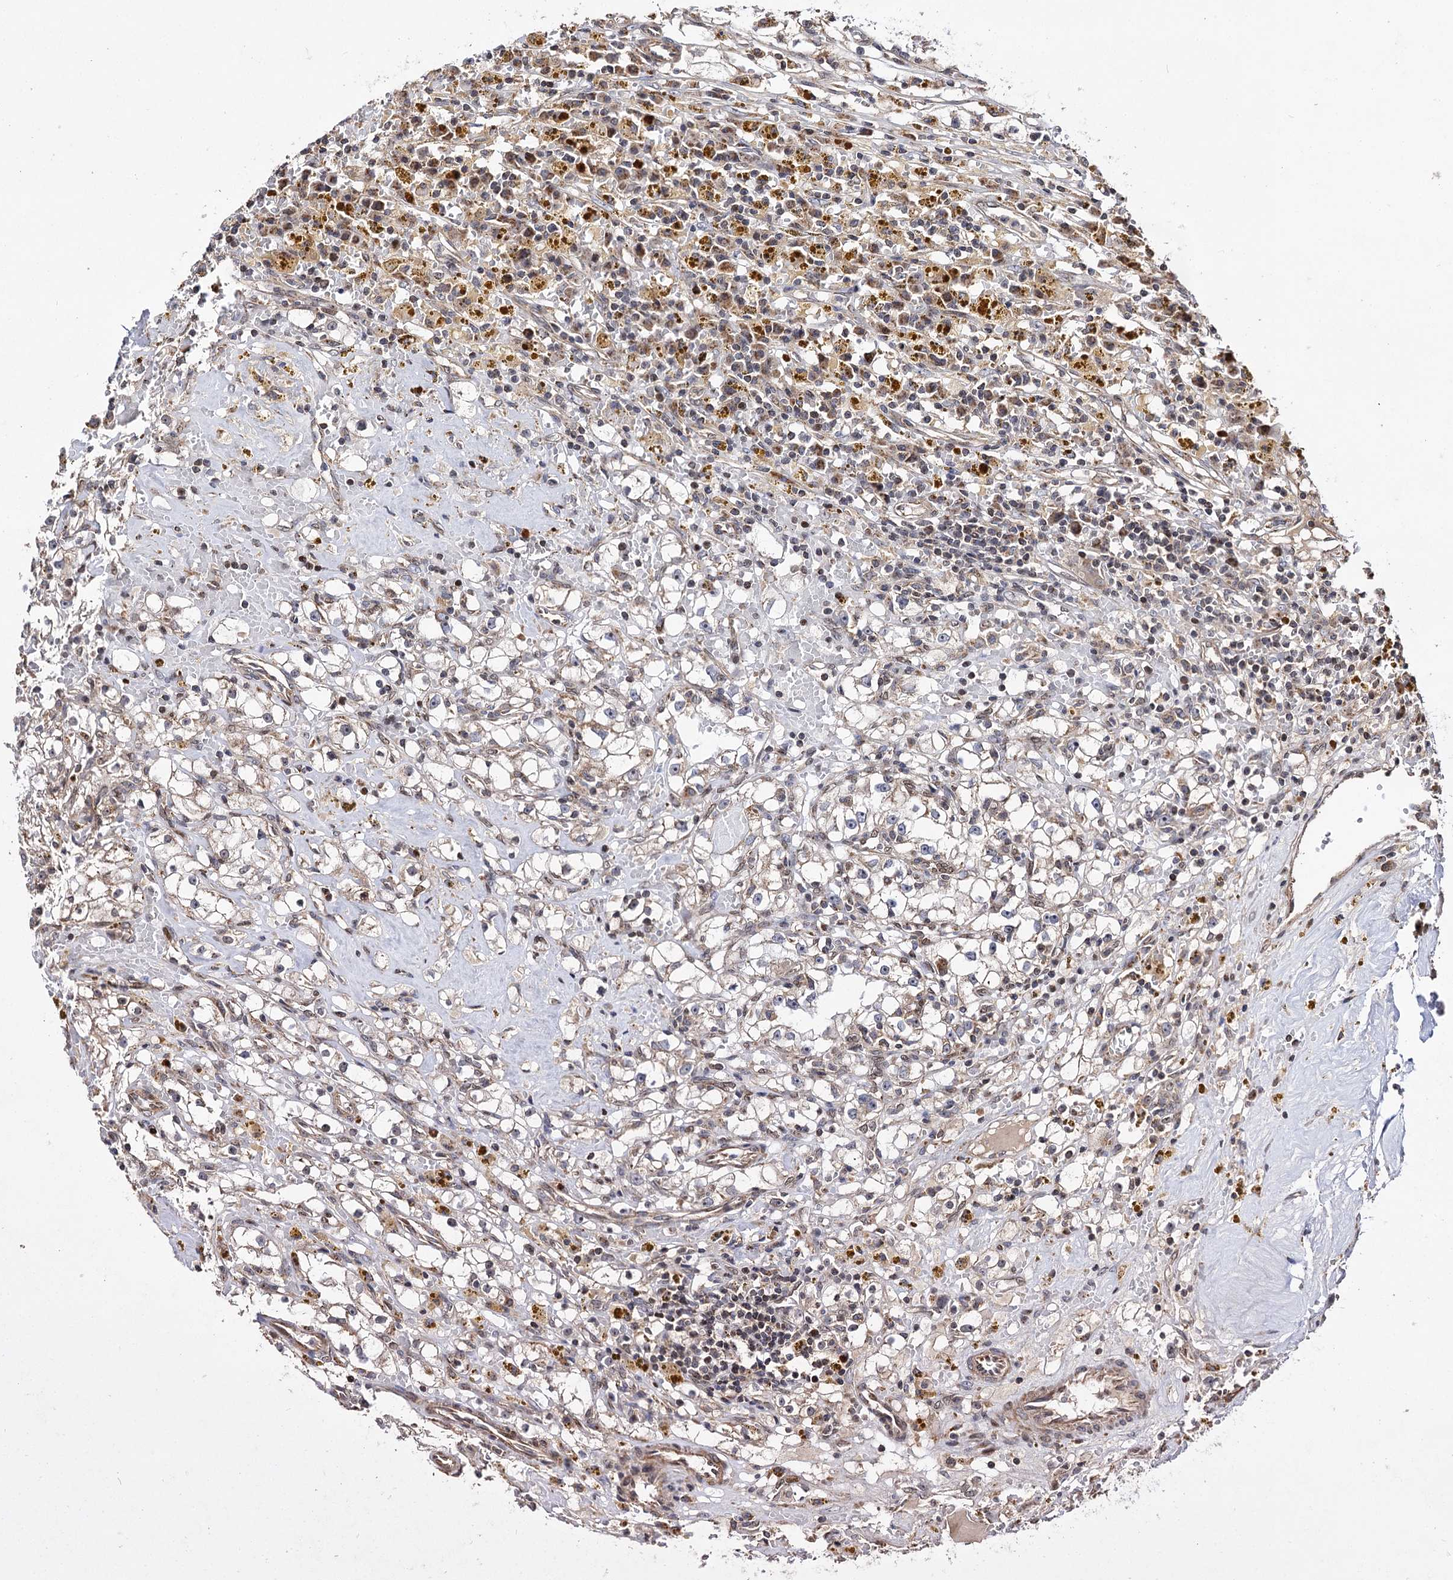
{"staining": {"intensity": "weak", "quantity": "<25%", "location": "cytoplasmic/membranous"}, "tissue": "renal cancer", "cell_type": "Tumor cells", "image_type": "cancer", "snomed": [{"axis": "morphology", "description": "Adenocarcinoma, NOS"}, {"axis": "topography", "description": "Kidney"}], "caption": "Tumor cells show no significant staining in renal cancer.", "gene": "CEP76", "patient": {"sex": "male", "age": 56}}